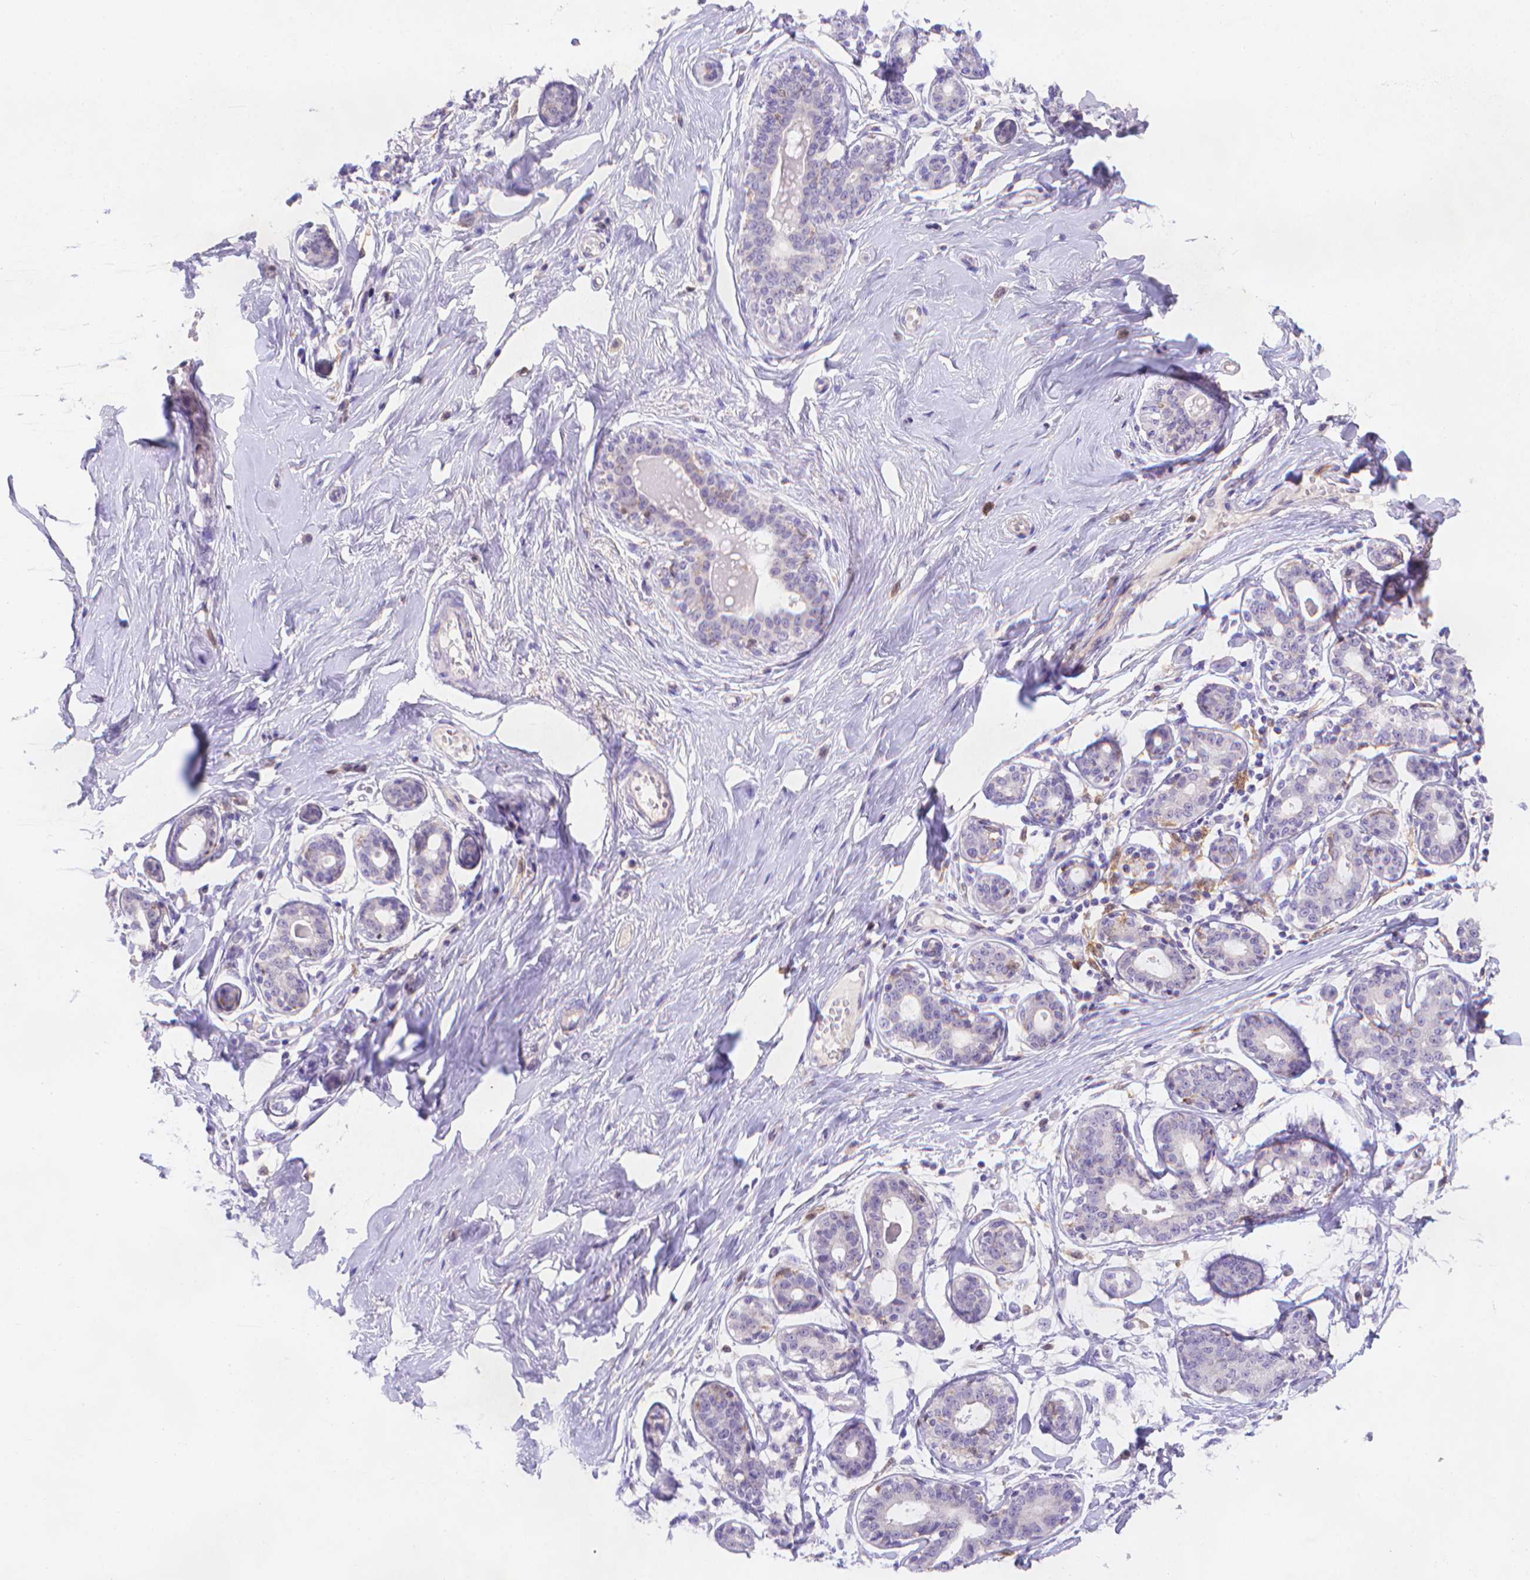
{"staining": {"intensity": "negative", "quantity": "none", "location": "none"}, "tissue": "breast", "cell_type": "Adipocytes", "image_type": "normal", "snomed": [{"axis": "morphology", "description": "Normal tissue, NOS"}, {"axis": "topography", "description": "Skin"}, {"axis": "topography", "description": "Breast"}], "caption": "Immunohistochemistry (IHC) histopathology image of normal human breast stained for a protein (brown), which reveals no expression in adipocytes. (Brightfield microscopy of DAB immunohistochemistry (IHC) at high magnification).", "gene": "FGD2", "patient": {"sex": "female", "age": 43}}